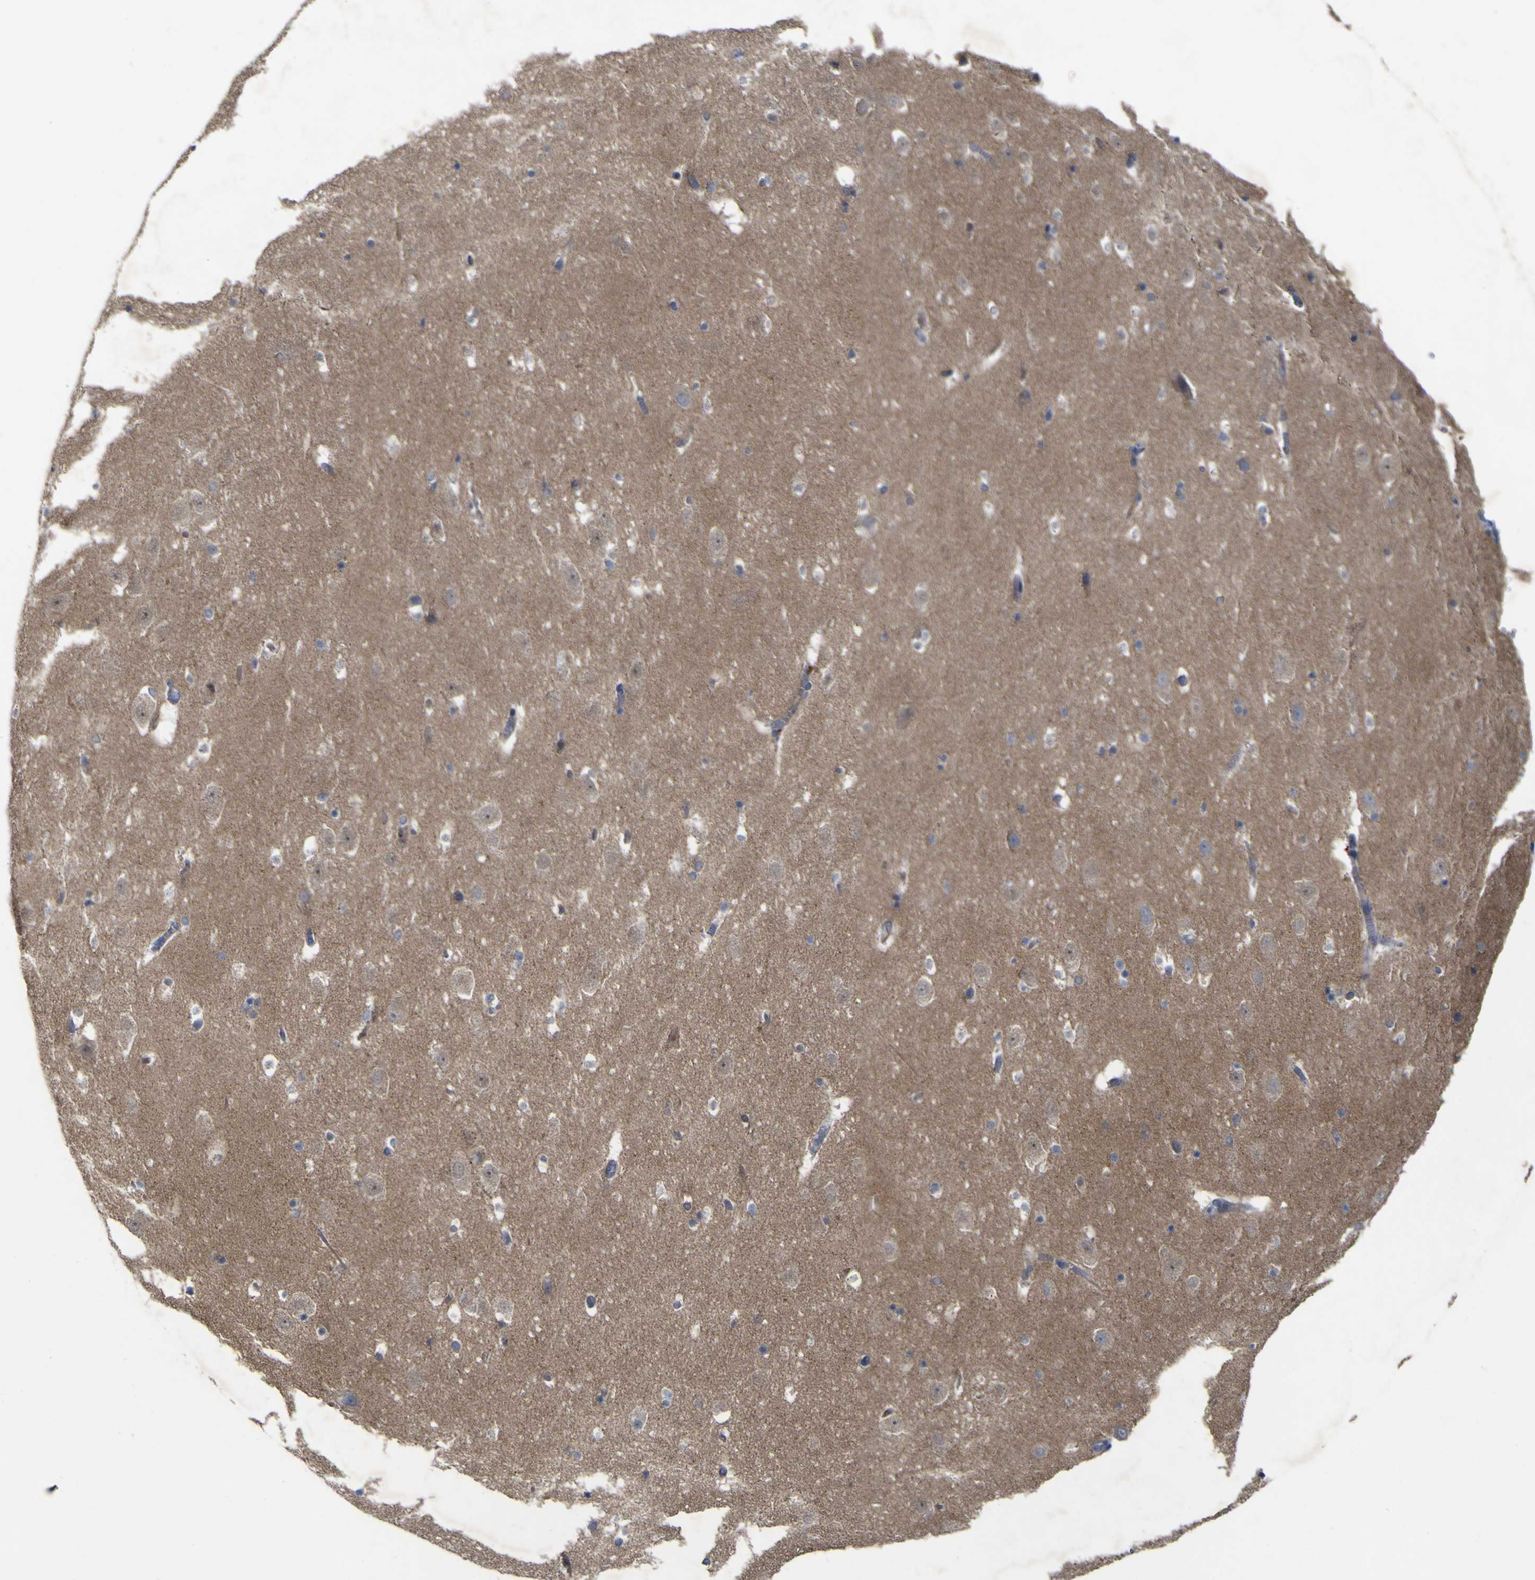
{"staining": {"intensity": "negative", "quantity": "none", "location": "none"}, "tissue": "hippocampus", "cell_type": "Glial cells", "image_type": "normal", "snomed": [{"axis": "morphology", "description": "Normal tissue, NOS"}, {"axis": "topography", "description": "Hippocampus"}], "caption": "The photomicrograph exhibits no staining of glial cells in benign hippocampus. (Stains: DAB immunohistochemistry (IHC) with hematoxylin counter stain, Microscopy: brightfield microscopy at high magnification).", "gene": "NAV1", "patient": {"sex": "male", "age": 45}}